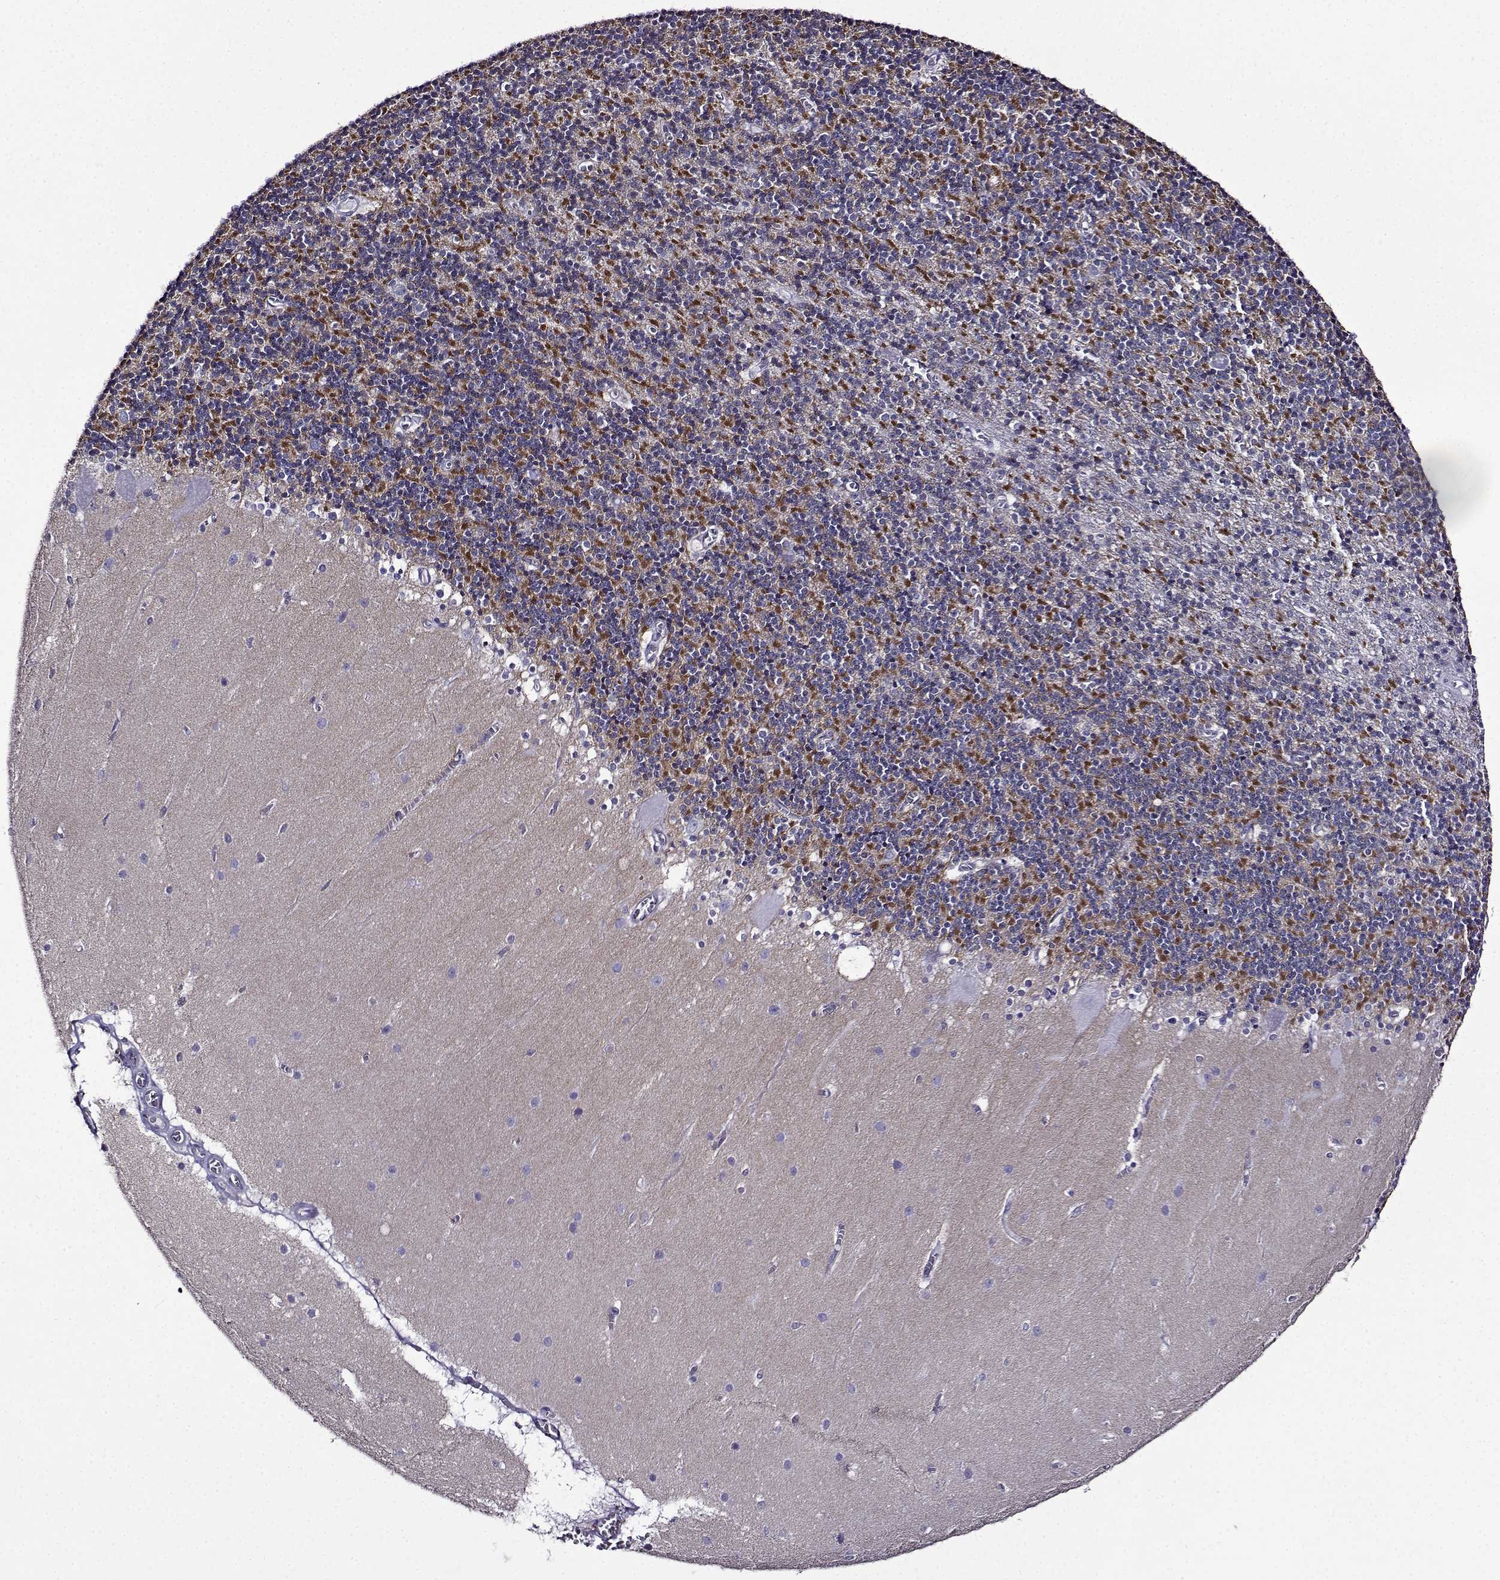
{"staining": {"intensity": "strong", "quantity": "<25%", "location": "cytoplasmic/membranous"}, "tissue": "cerebellum", "cell_type": "Cells in granular layer", "image_type": "normal", "snomed": [{"axis": "morphology", "description": "Normal tissue, NOS"}, {"axis": "topography", "description": "Cerebellum"}], "caption": "Immunohistochemistry photomicrograph of unremarkable cerebellum: human cerebellum stained using immunohistochemistry demonstrates medium levels of strong protein expression localized specifically in the cytoplasmic/membranous of cells in granular layer, appearing as a cytoplasmic/membranous brown color.", "gene": "TMEM266", "patient": {"sex": "male", "age": 70}}